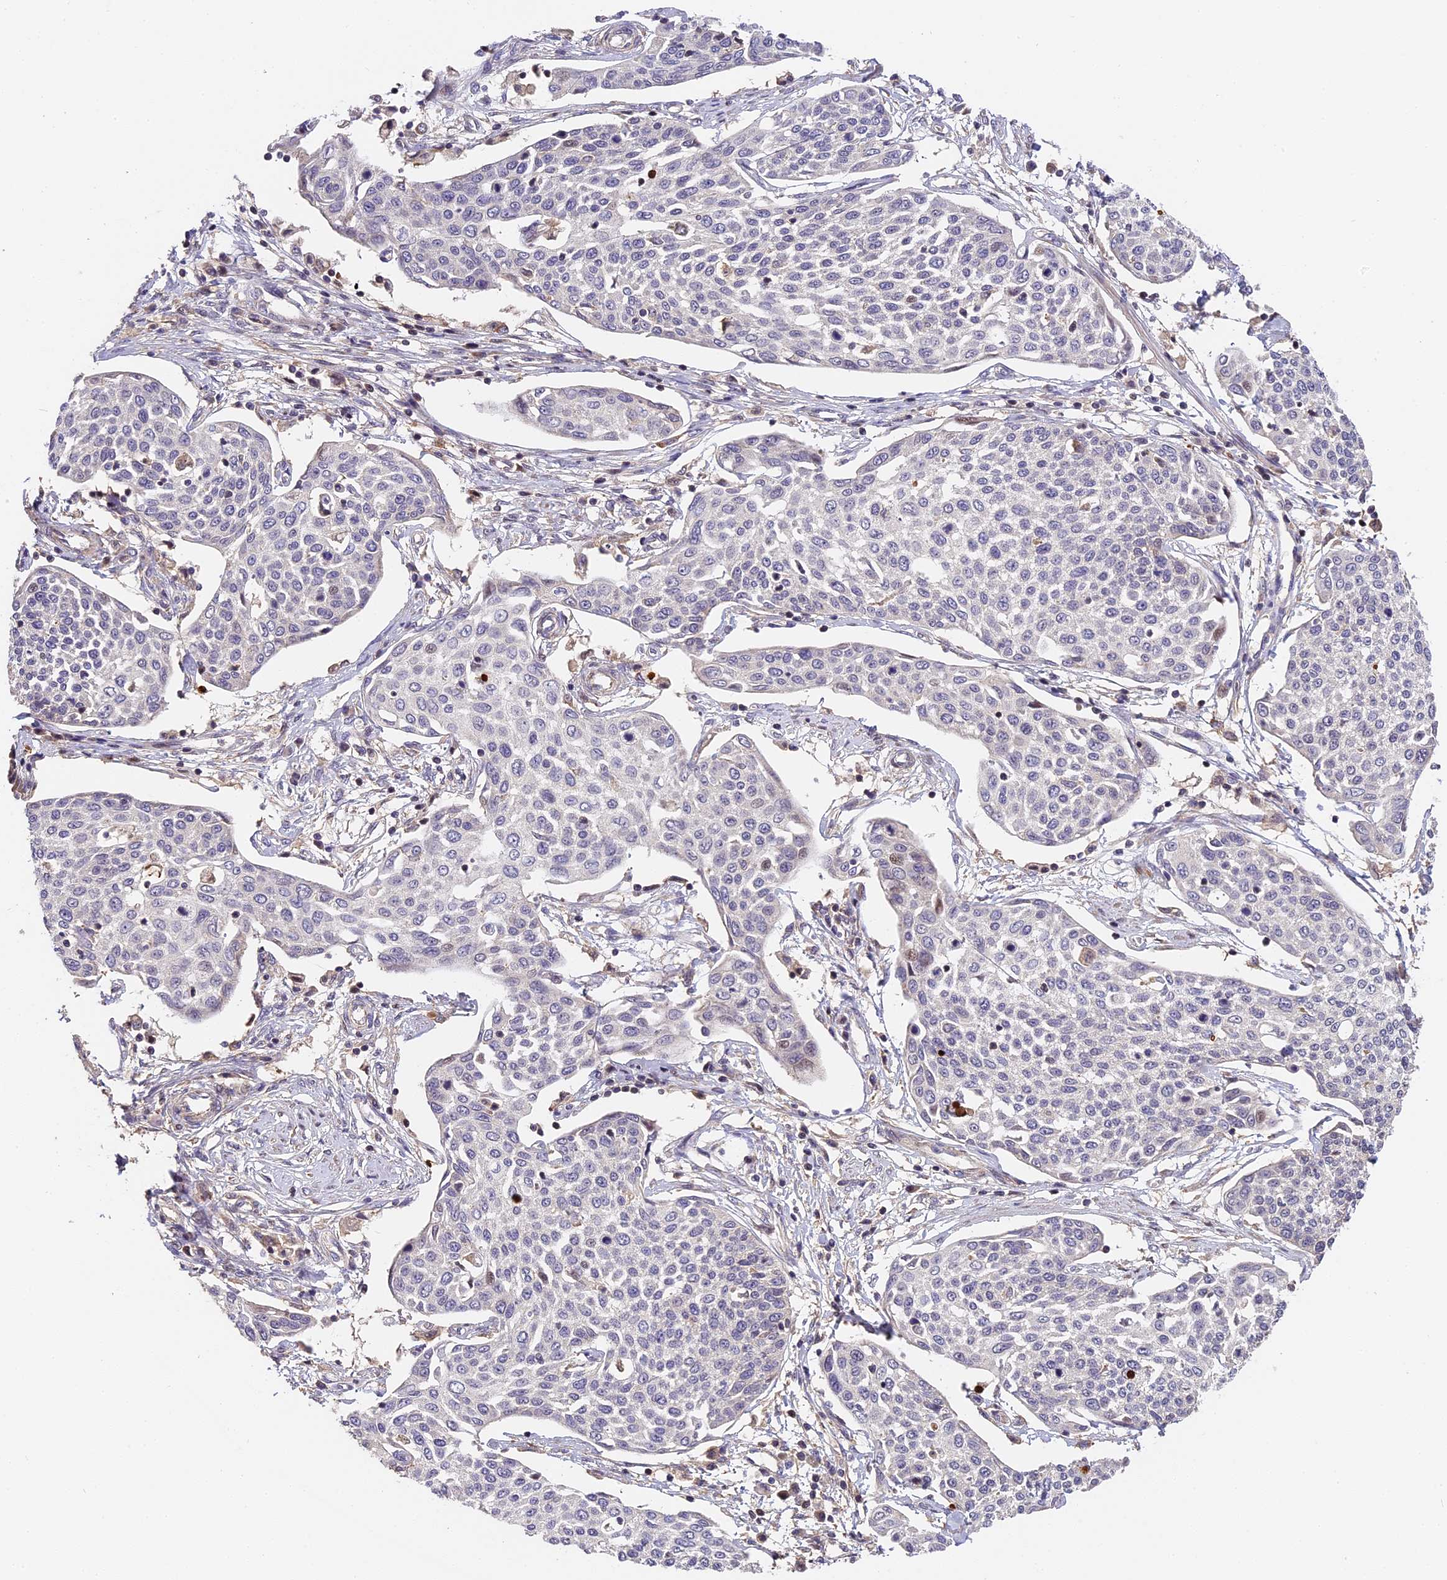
{"staining": {"intensity": "negative", "quantity": "none", "location": "none"}, "tissue": "cervical cancer", "cell_type": "Tumor cells", "image_type": "cancer", "snomed": [{"axis": "morphology", "description": "Squamous cell carcinoma, NOS"}, {"axis": "topography", "description": "Cervix"}], "caption": "Immunohistochemical staining of cervical squamous cell carcinoma shows no significant positivity in tumor cells.", "gene": "ARHGAP17", "patient": {"sex": "female", "age": 34}}